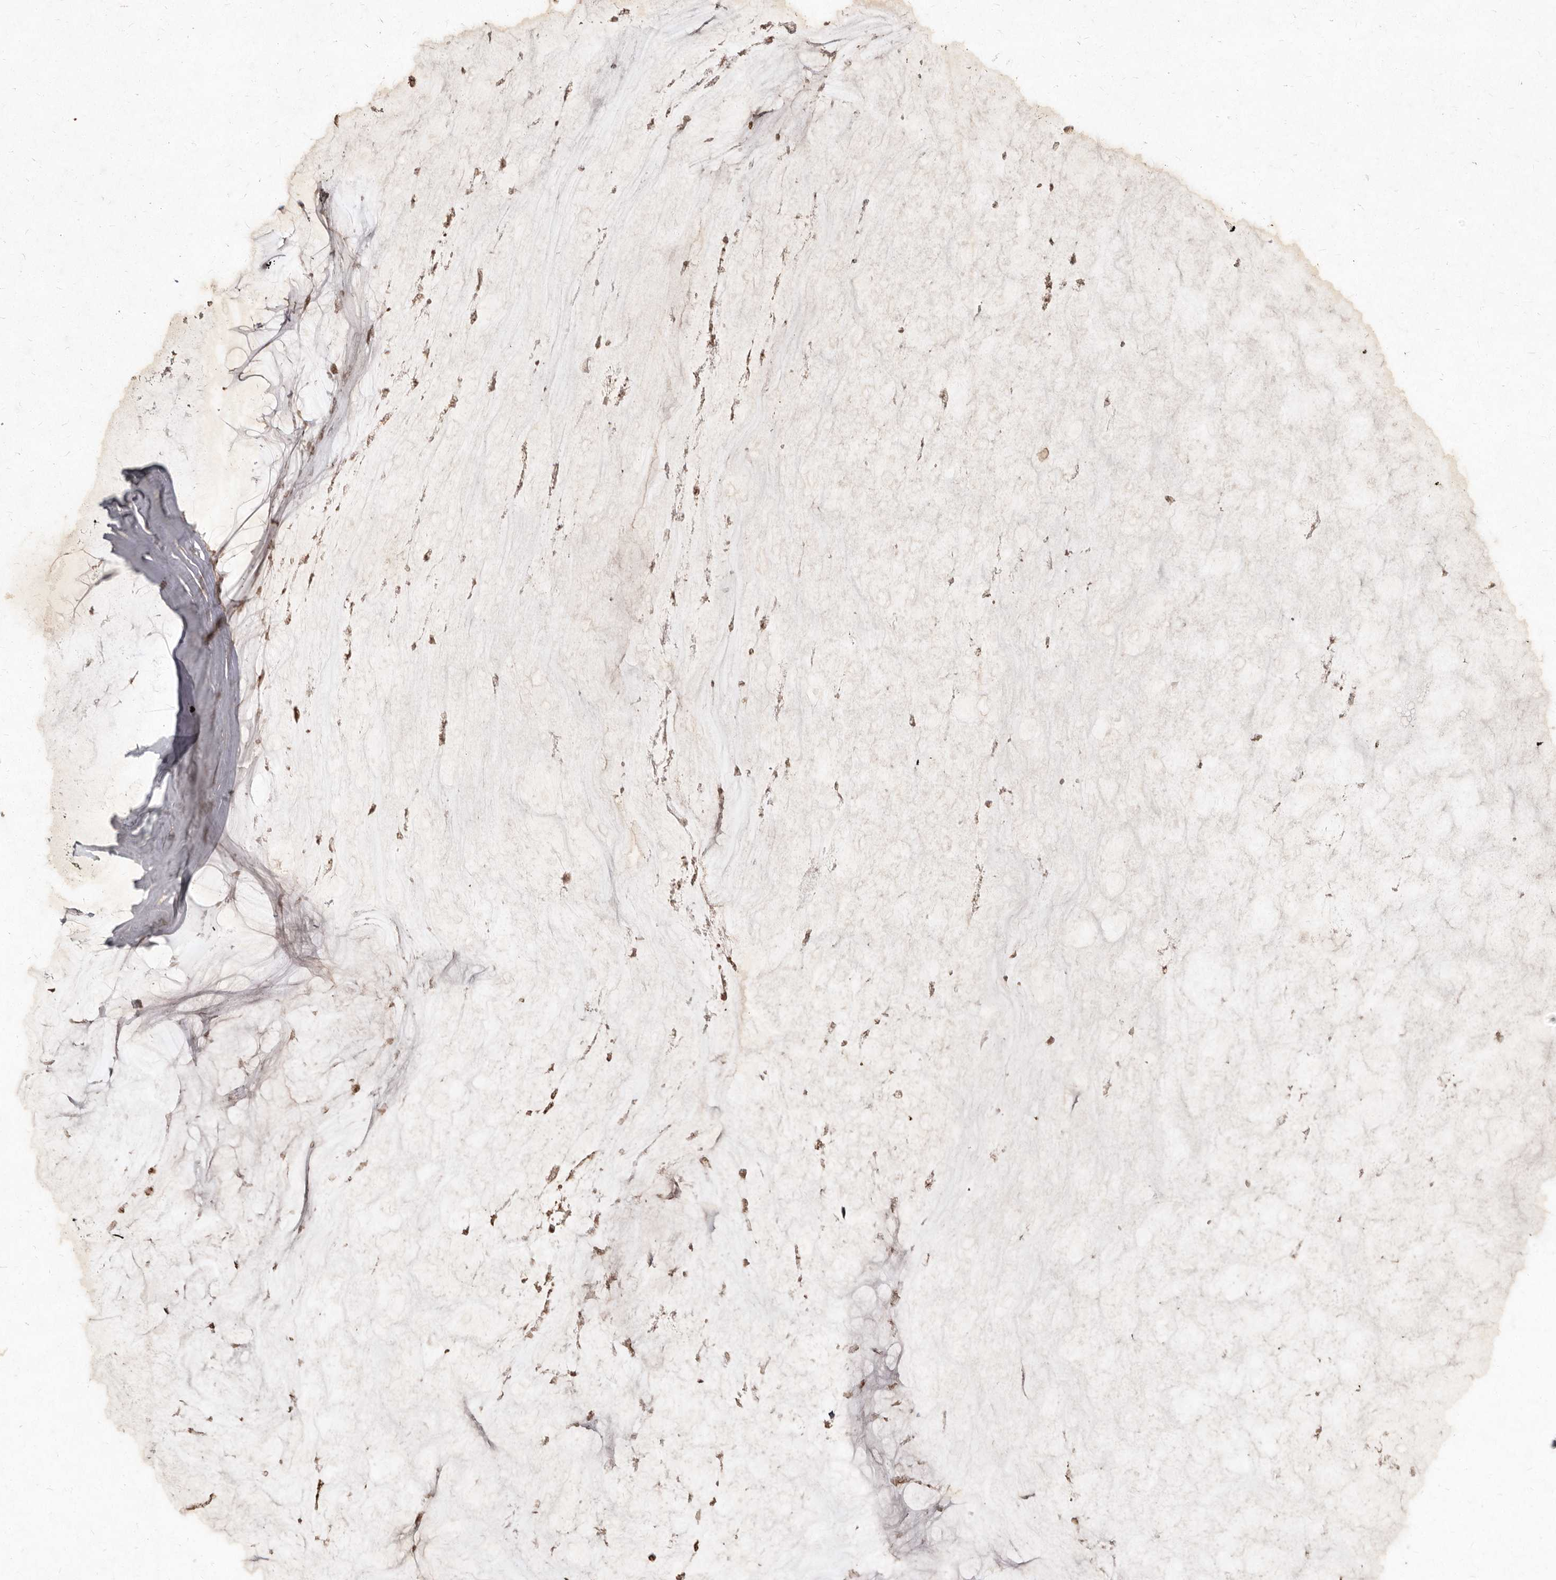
{"staining": {"intensity": "weak", "quantity": ">75%", "location": "cytoplasmic/membranous,nuclear"}, "tissue": "ovarian cancer", "cell_type": "Tumor cells", "image_type": "cancer", "snomed": [{"axis": "morphology", "description": "Cystadenocarcinoma, mucinous, NOS"}, {"axis": "topography", "description": "Ovary"}], "caption": "About >75% of tumor cells in ovarian mucinous cystadenocarcinoma reveal weak cytoplasmic/membranous and nuclear protein expression as visualized by brown immunohistochemical staining.", "gene": "LCORL", "patient": {"sex": "female", "age": 39}}